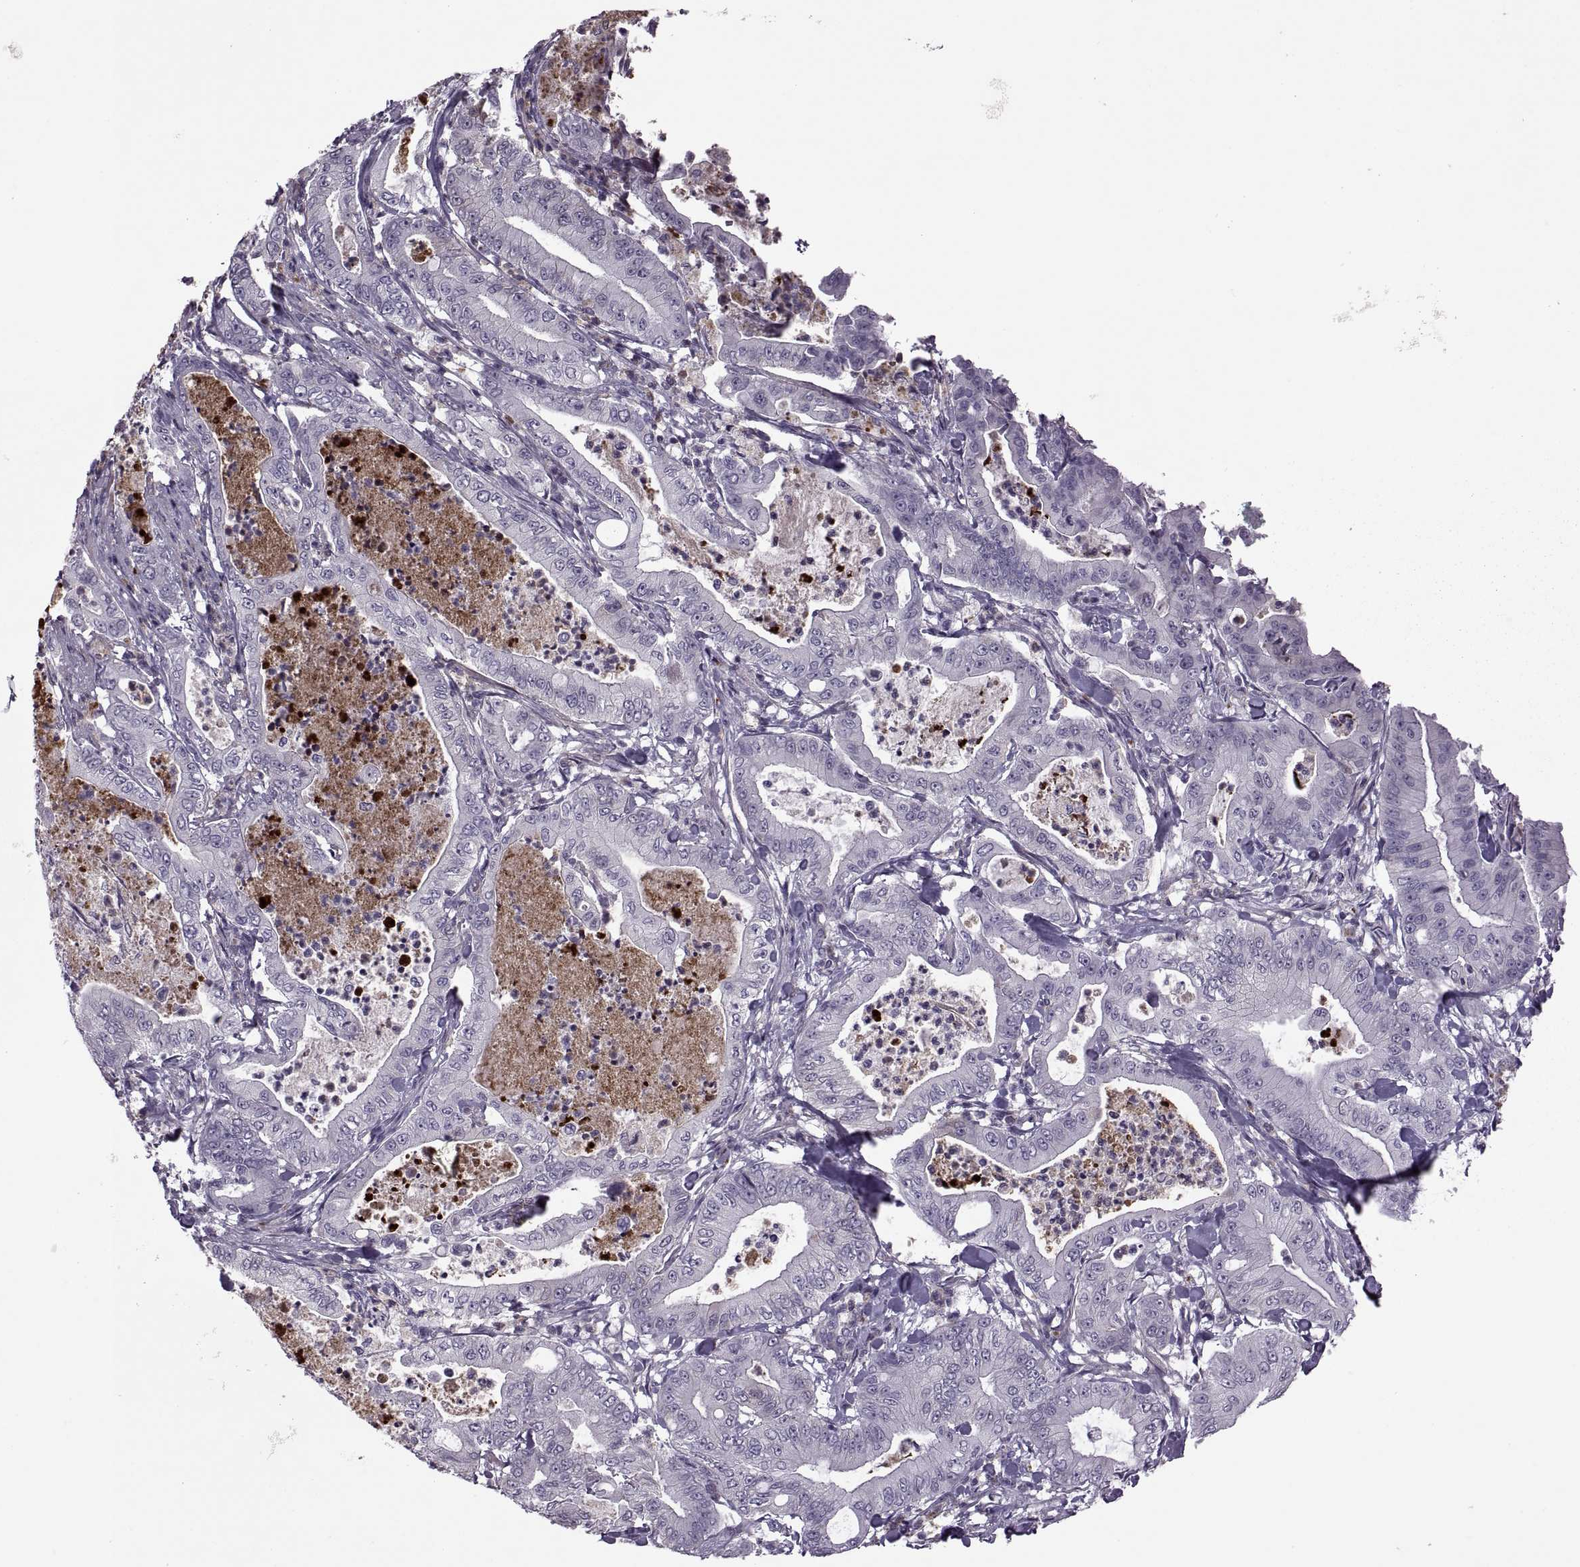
{"staining": {"intensity": "negative", "quantity": "none", "location": "none"}, "tissue": "pancreatic cancer", "cell_type": "Tumor cells", "image_type": "cancer", "snomed": [{"axis": "morphology", "description": "Adenocarcinoma, NOS"}, {"axis": "topography", "description": "Pancreas"}], "caption": "This is an immunohistochemistry micrograph of human pancreatic cancer. There is no expression in tumor cells.", "gene": "ODF3", "patient": {"sex": "male", "age": 71}}